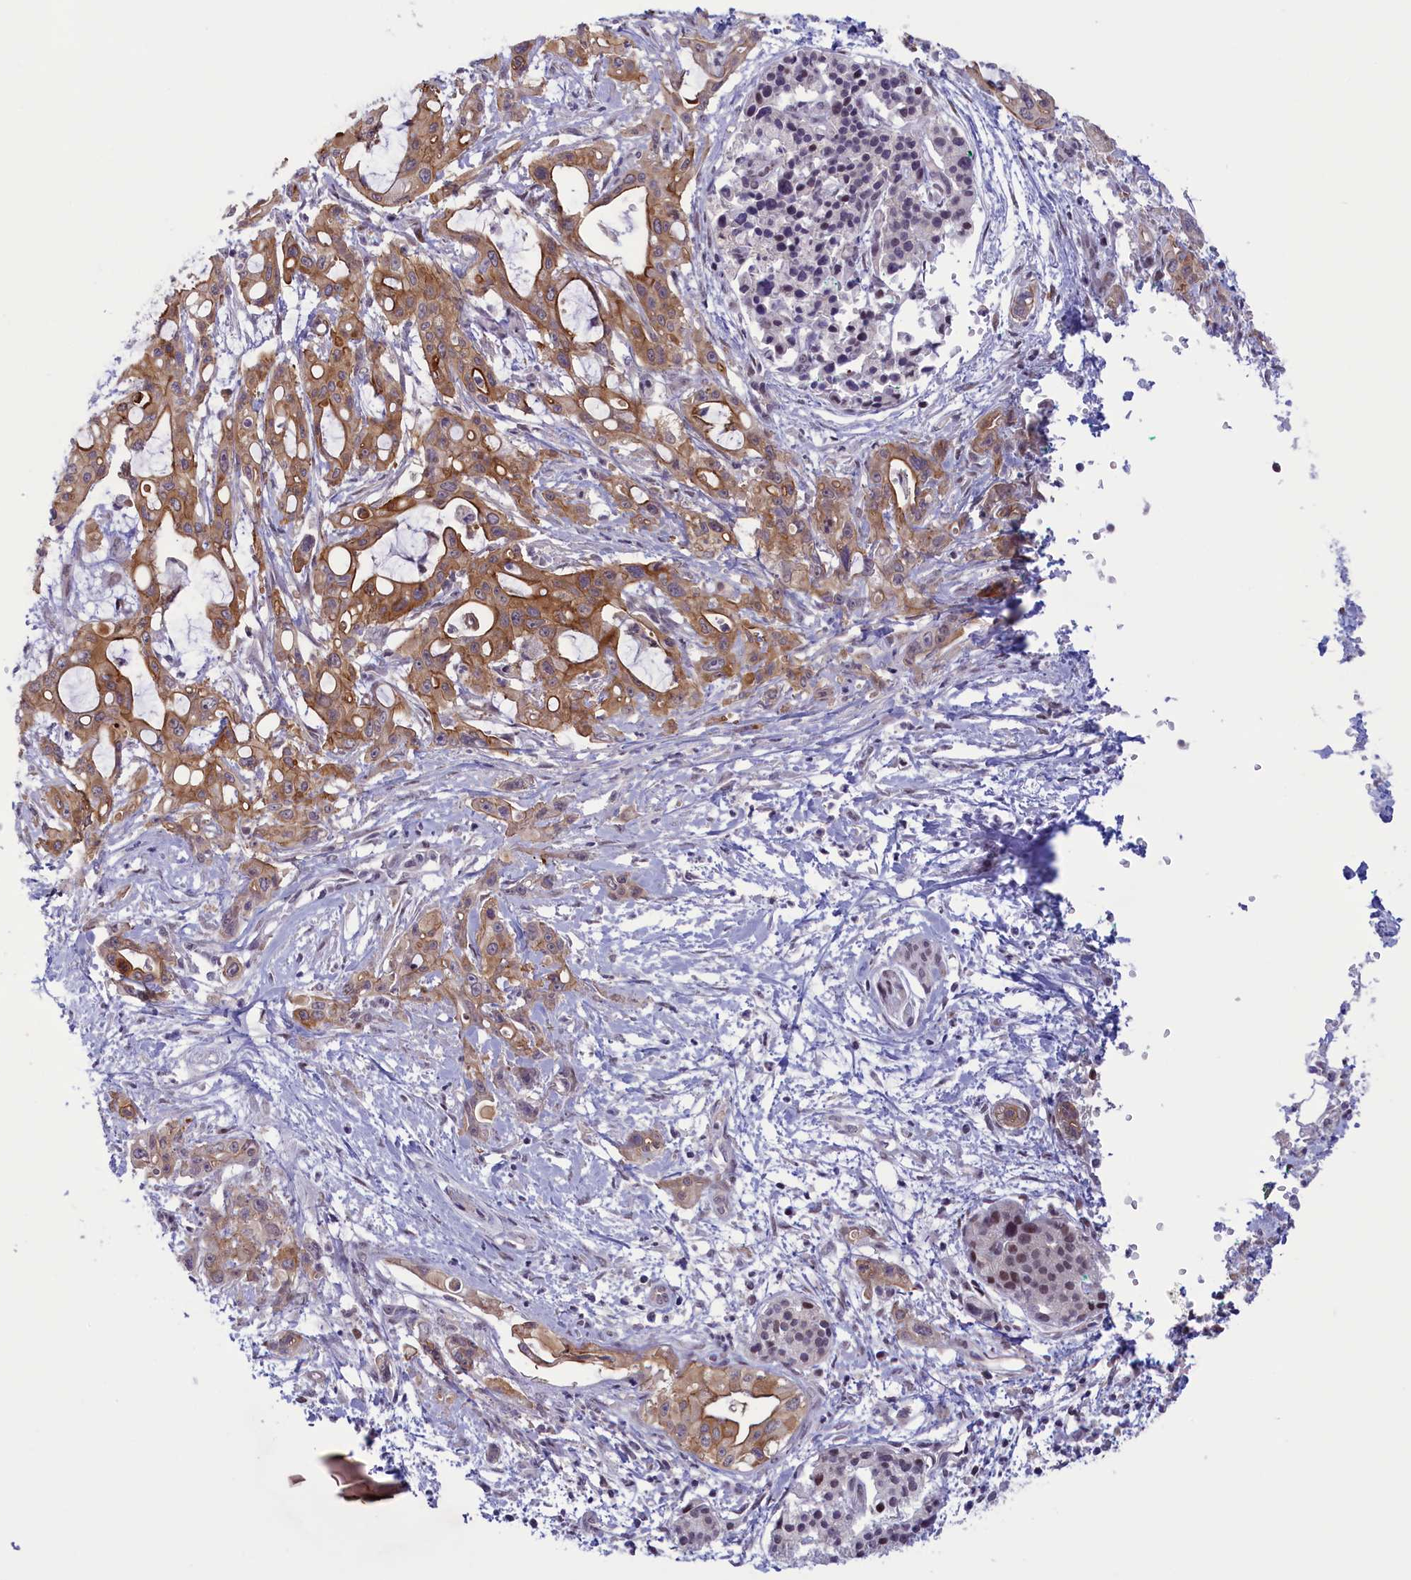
{"staining": {"intensity": "moderate", "quantity": "25%-75%", "location": "cytoplasmic/membranous"}, "tissue": "pancreatic cancer", "cell_type": "Tumor cells", "image_type": "cancer", "snomed": [{"axis": "morphology", "description": "Adenocarcinoma, NOS"}, {"axis": "topography", "description": "Pancreas"}], "caption": "Protein staining demonstrates moderate cytoplasmic/membranous expression in approximately 25%-75% of tumor cells in adenocarcinoma (pancreatic). The protein of interest is shown in brown color, while the nuclei are stained blue.", "gene": "CORO2A", "patient": {"sex": "male", "age": 68}}